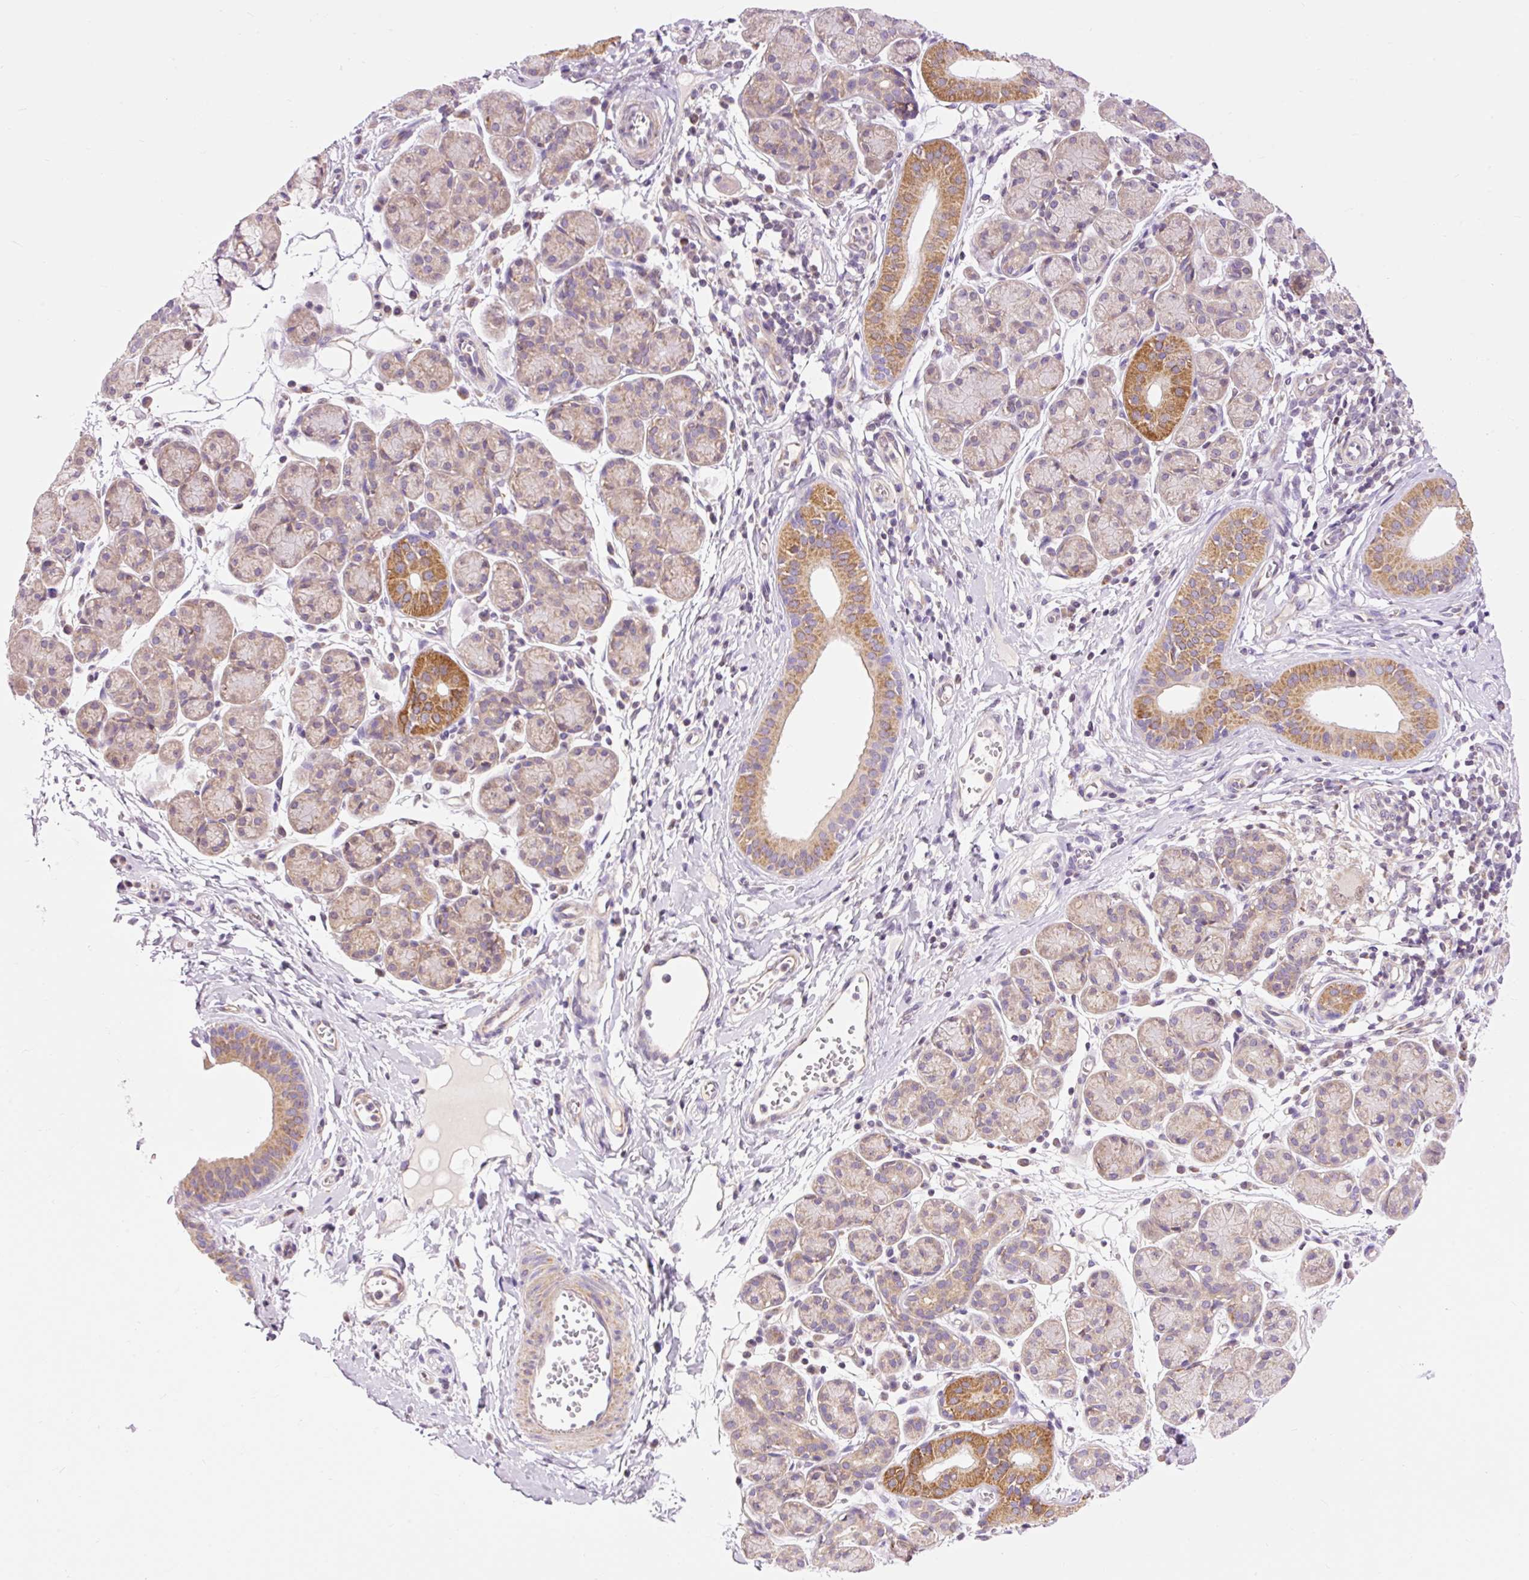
{"staining": {"intensity": "moderate", "quantity": "25%-75%", "location": "cytoplasmic/membranous"}, "tissue": "salivary gland", "cell_type": "Glandular cells", "image_type": "normal", "snomed": [{"axis": "morphology", "description": "Normal tissue, NOS"}, {"axis": "morphology", "description": "Inflammation, NOS"}, {"axis": "topography", "description": "Lymph node"}, {"axis": "topography", "description": "Salivary gland"}], "caption": "Immunohistochemical staining of unremarkable salivary gland shows medium levels of moderate cytoplasmic/membranous positivity in approximately 25%-75% of glandular cells. (DAB IHC with brightfield microscopy, high magnification).", "gene": "IMMT", "patient": {"sex": "male", "age": 3}}